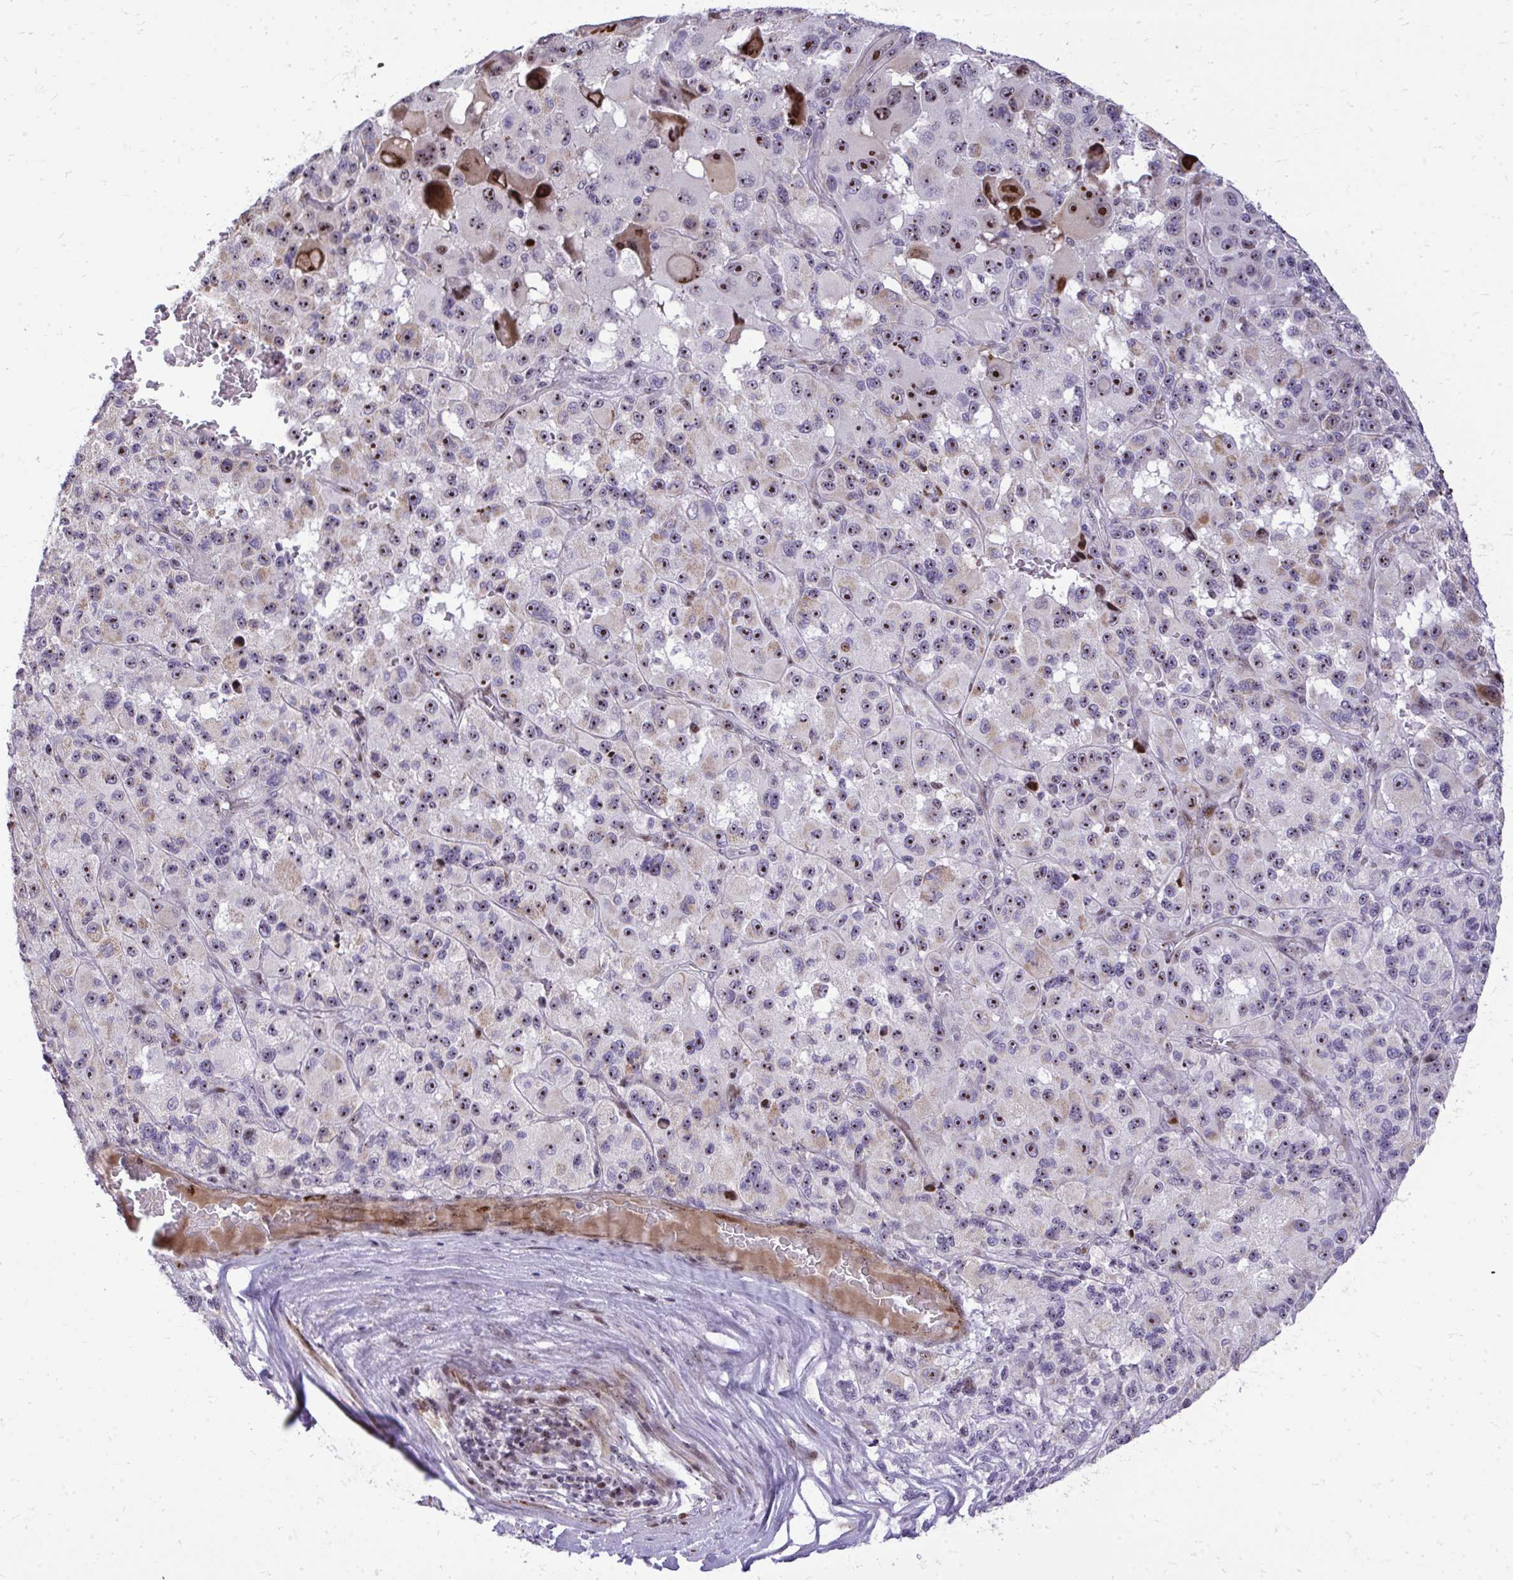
{"staining": {"intensity": "moderate", "quantity": ">75%", "location": "nuclear"}, "tissue": "melanoma", "cell_type": "Tumor cells", "image_type": "cancer", "snomed": [{"axis": "morphology", "description": "Malignant melanoma, Metastatic site"}, {"axis": "topography", "description": "Lymph node"}], "caption": "IHC of human malignant melanoma (metastatic site) reveals medium levels of moderate nuclear staining in about >75% of tumor cells.", "gene": "DLX4", "patient": {"sex": "female", "age": 65}}